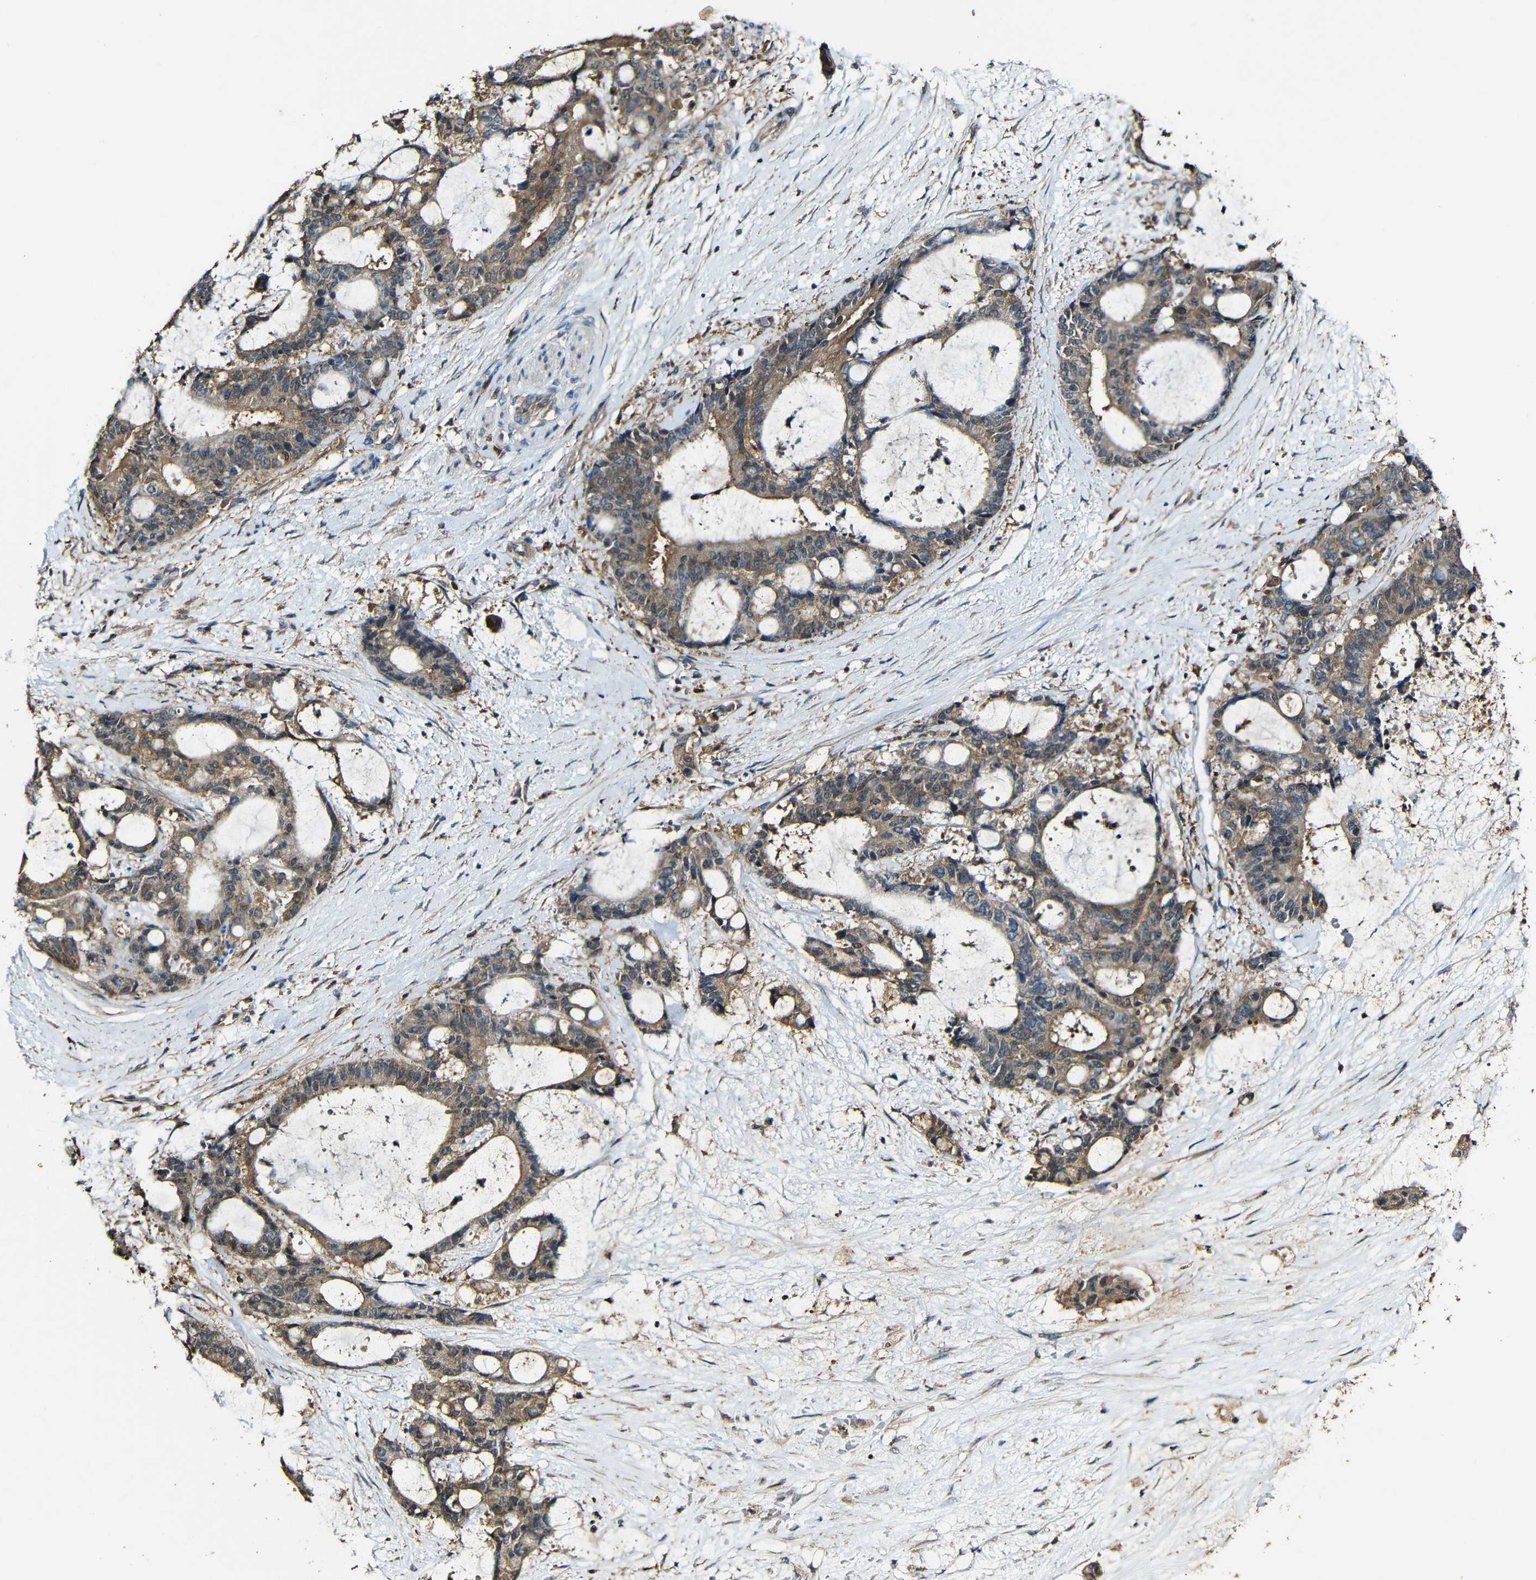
{"staining": {"intensity": "moderate", "quantity": ">75%", "location": "cytoplasmic/membranous"}, "tissue": "liver cancer", "cell_type": "Tumor cells", "image_type": "cancer", "snomed": [{"axis": "morphology", "description": "Normal tissue, NOS"}, {"axis": "morphology", "description": "Cholangiocarcinoma"}, {"axis": "topography", "description": "Liver"}, {"axis": "topography", "description": "Peripheral nerve tissue"}], "caption": "There is medium levels of moderate cytoplasmic/membranous staining in tumor cells of liver cholangiocarcinoma, as demonstrated by immunohistochemical staining (brown color).", "gene": "CASP8", "patient": {"sex": "female", "age": 73}}